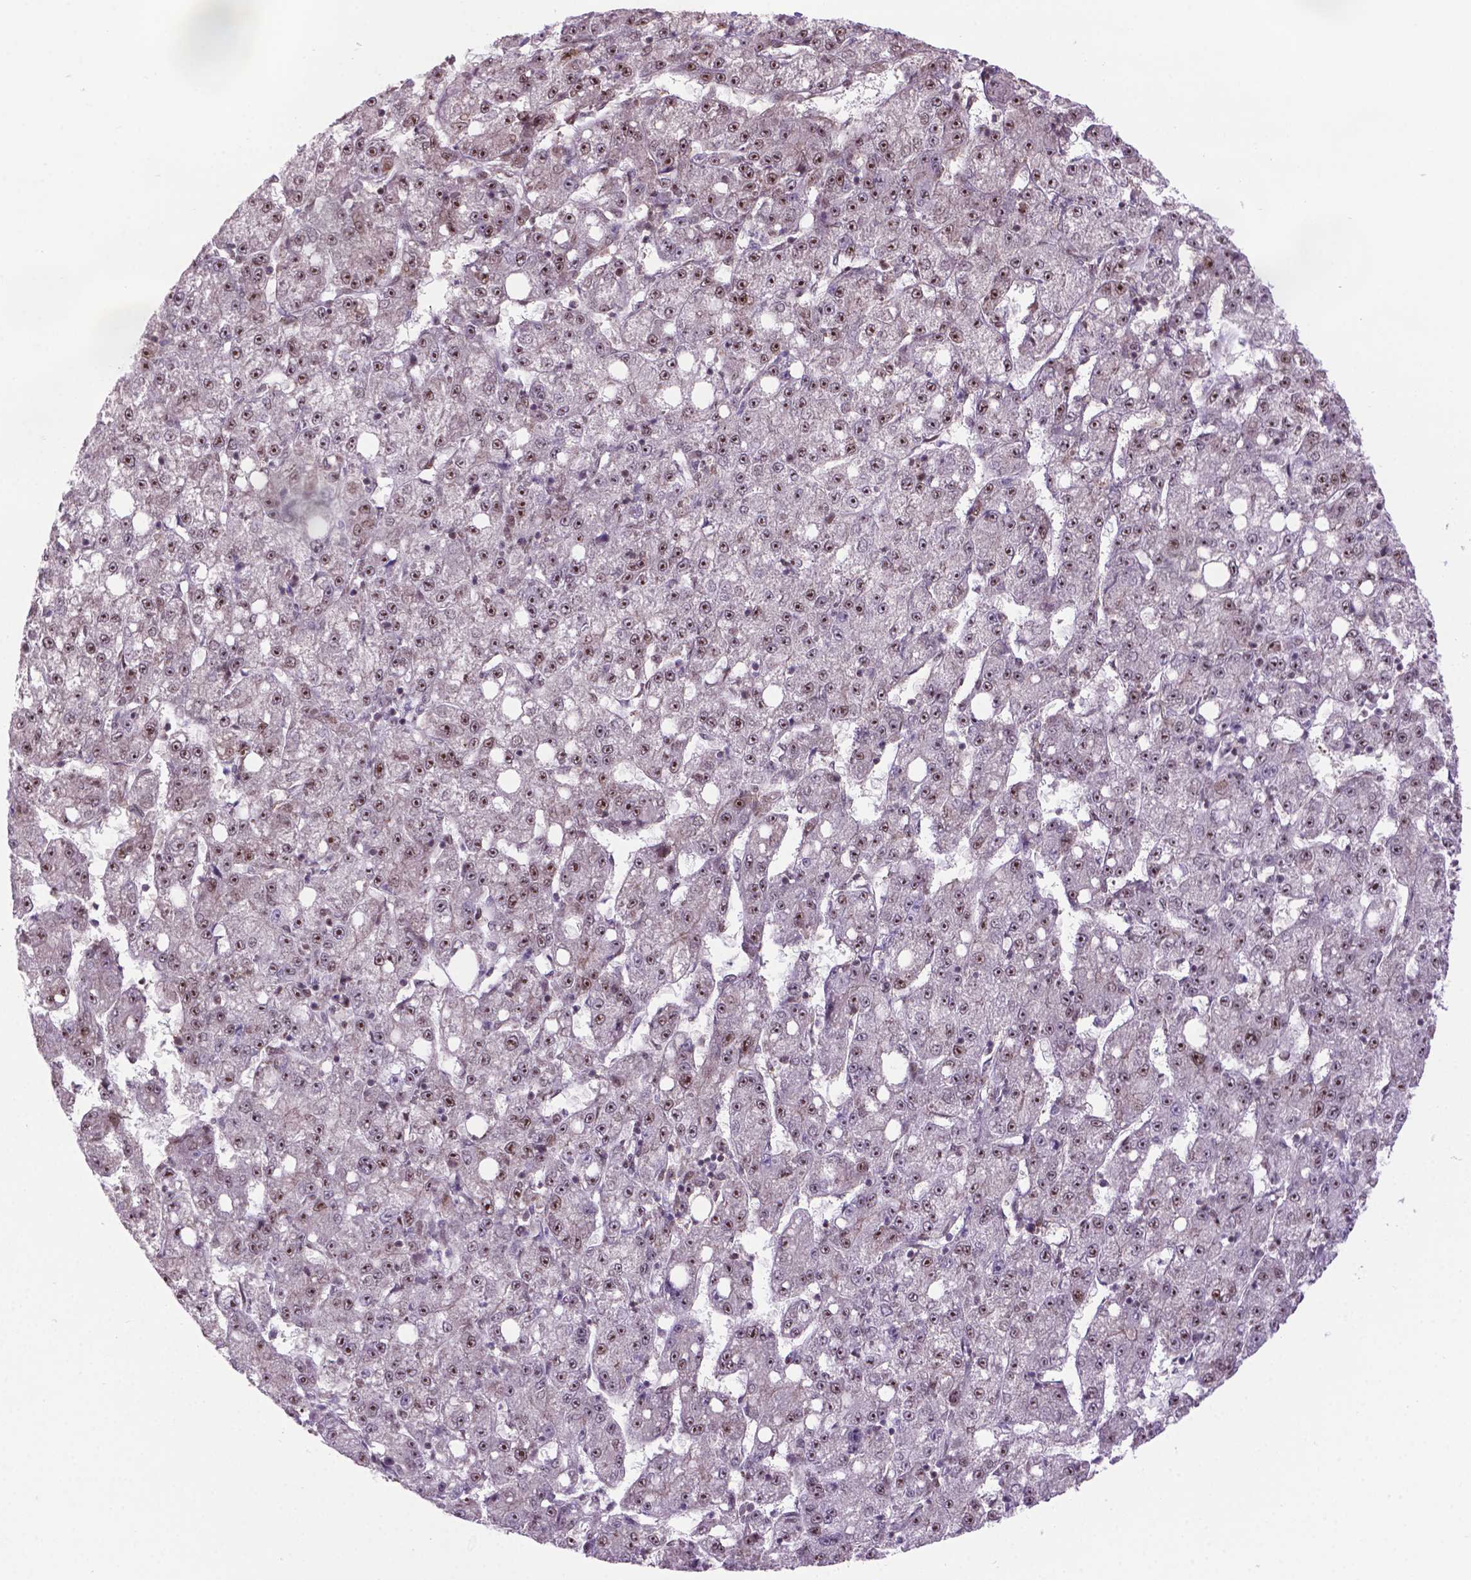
{"staining": {"intensity": "moderate", "quantity": ">75%", "location": "nuclear"}, "tissue": "liver cancer", "cell_type": "Tumor cells", "image_type": "cancer", "snomed": [{"axis": "morphology", "description": "Carcinoma, Hepatocellular, NOS"}, {"axis": "topography", "description": "Liver"}], "caption": "Liver cancer stained with DAB (3,3'-diaminobenzidine) immunohistochemistry (IHC) displays medium levels of moderate nuclear staining in approximately >75% of tumor cells.", "gene": "CSNK2A1", "patient": {"sex": "female", "age": 65}}